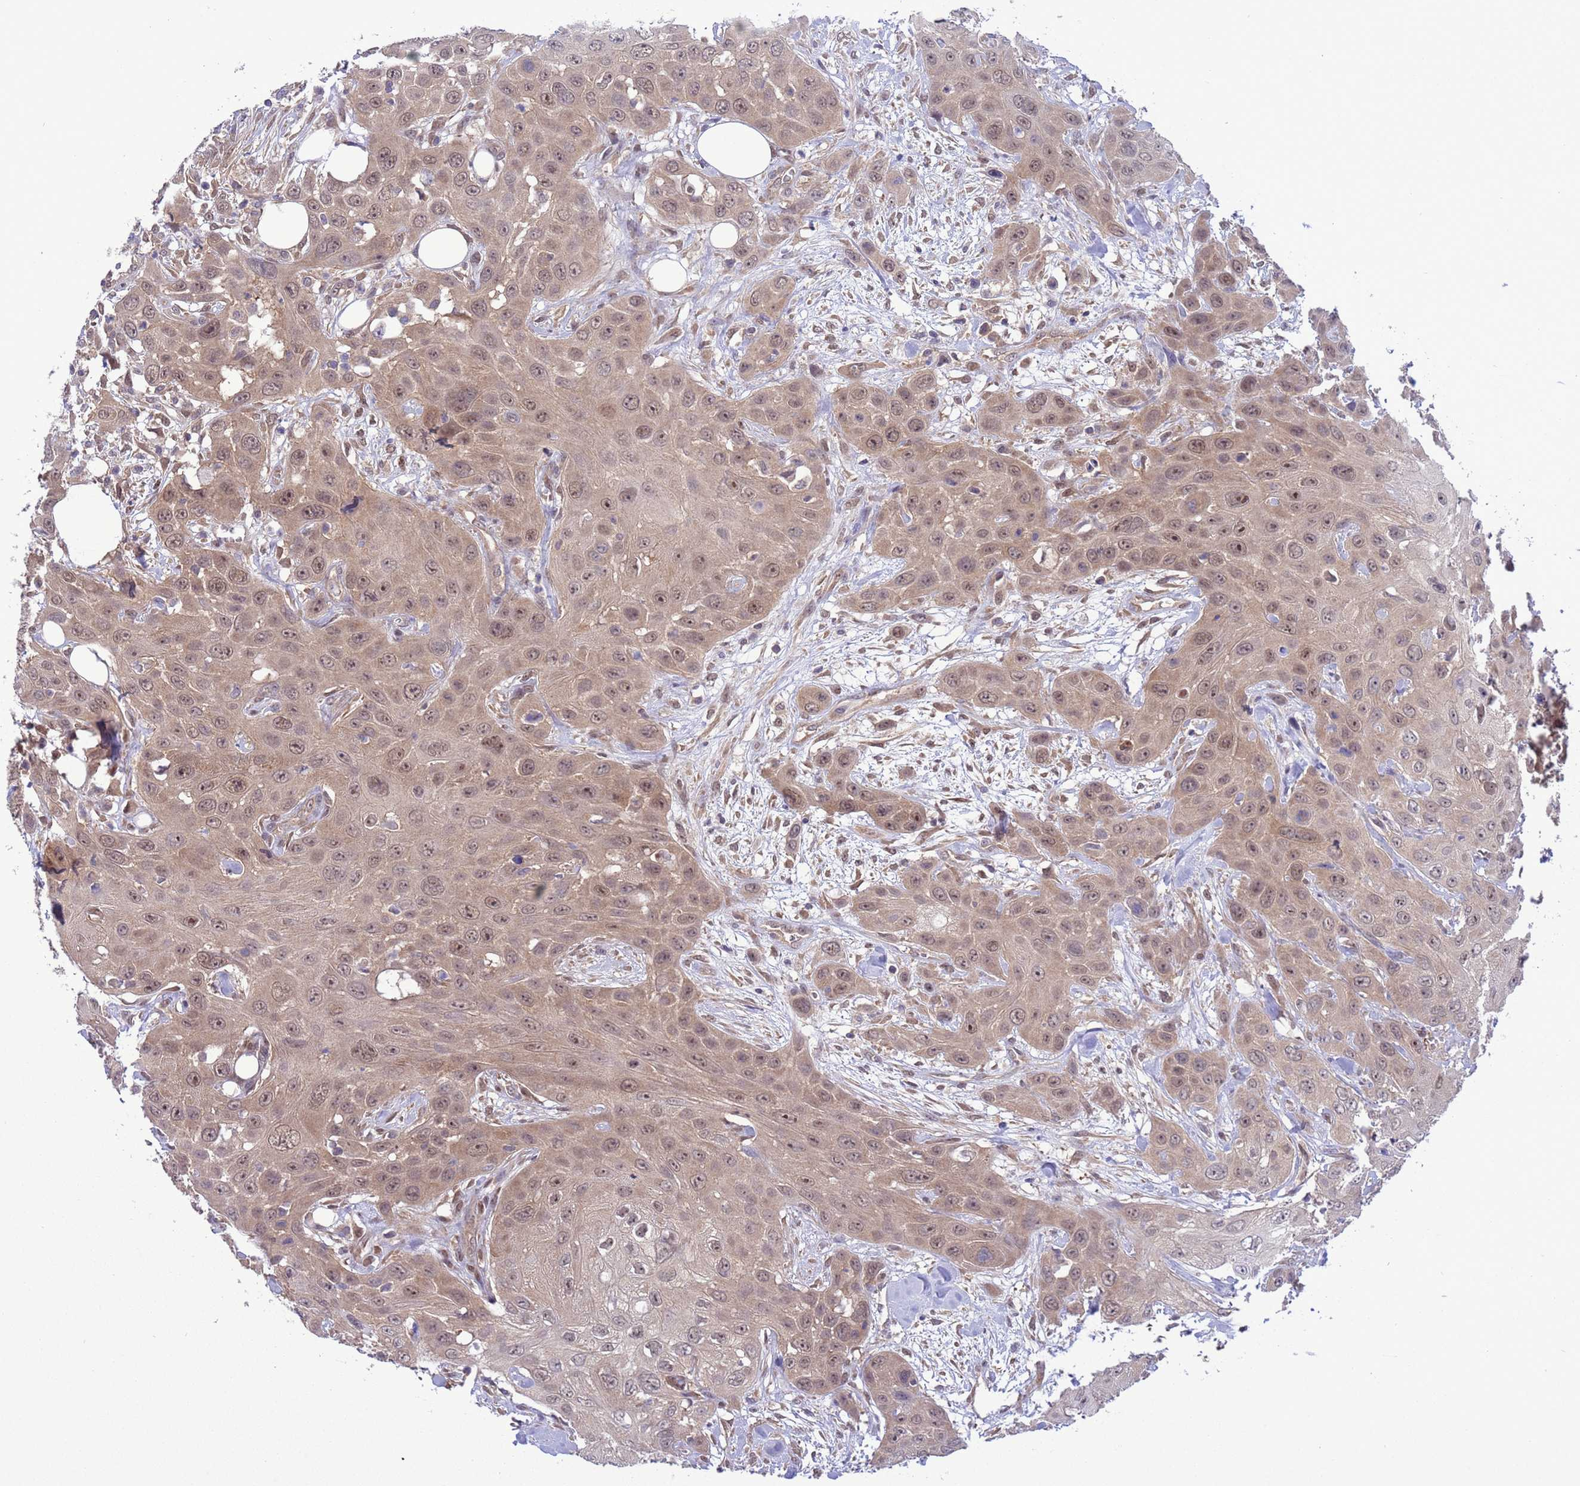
{"staining": {"intensity": "weak", "quantity": ">75%", "location": "cytoplasmic/membranous,nuclear"}, "tissue": "head and neck cancer", "cell_type": "Tumor cells", "image_type": "cancer", "snomed": [{"axis": "morphology", "description": "Squamous cell carcinoma, NOS"}, {"axis": "topography", "description": "Head-Neck"}], "caption": "This histopathology image demonstrates immunohistochemistry staining of human head and neck squamous cell carcinoma, with low weak cytoplasmic/membranous and nuclear staining in about >75% of tumor cells.", "gene": "ZNF461", "patient": {"sex": "male", "age": 81}}